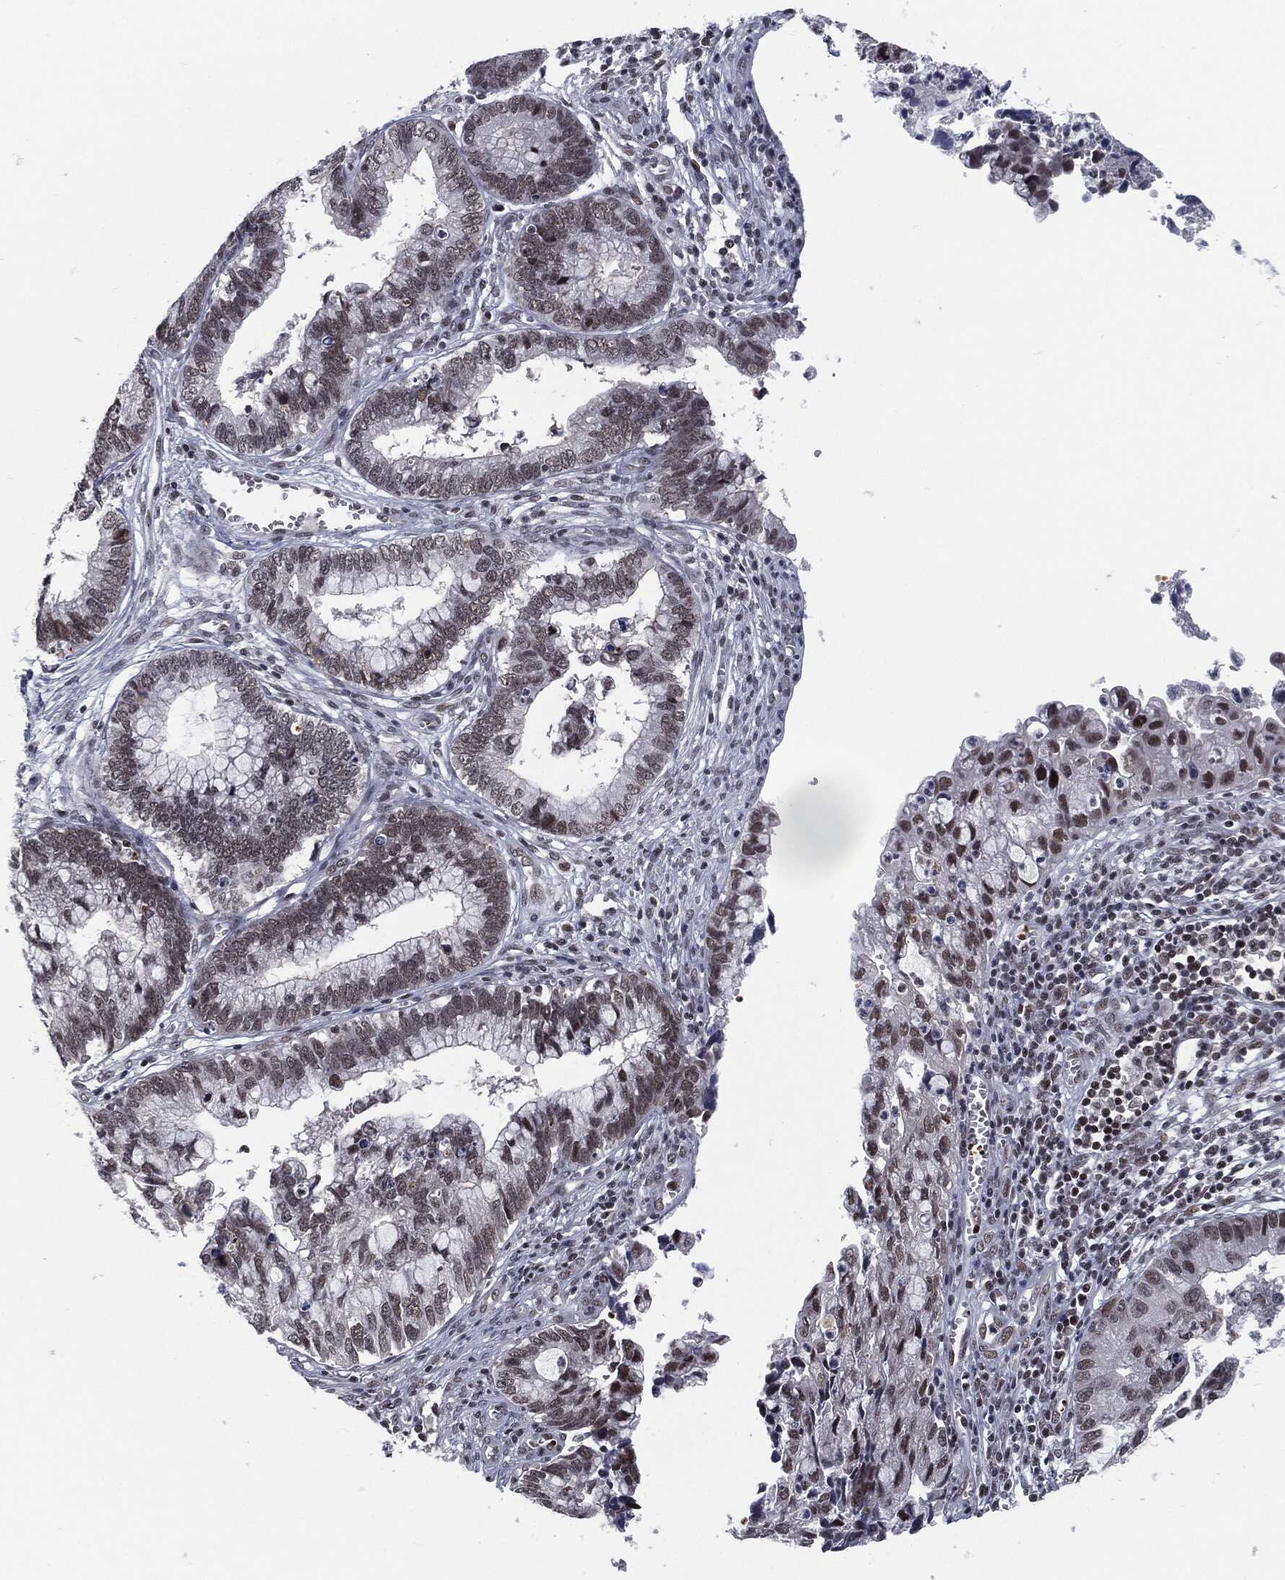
{"staining": {"intensity": "negative", "quantity": "none", "location": "none"}, "tissue": "cervical cancer", "cell_type": "Tumor cells", "image_type": "cancer", "snomed": [{"axis": "morphology", "description": "Adenocarcinoma, NOS"}, {"axis": "topography", "description": "Cervix"}], "caption": "An IHC histopathology image of cervical cancer (adenocarcinoma) is shown. There is no staining in tumor cells of cervical cancer (adenocarcinoma).", "gene": "ANXA1", "patient": {"sex": "female", "age": 44}}